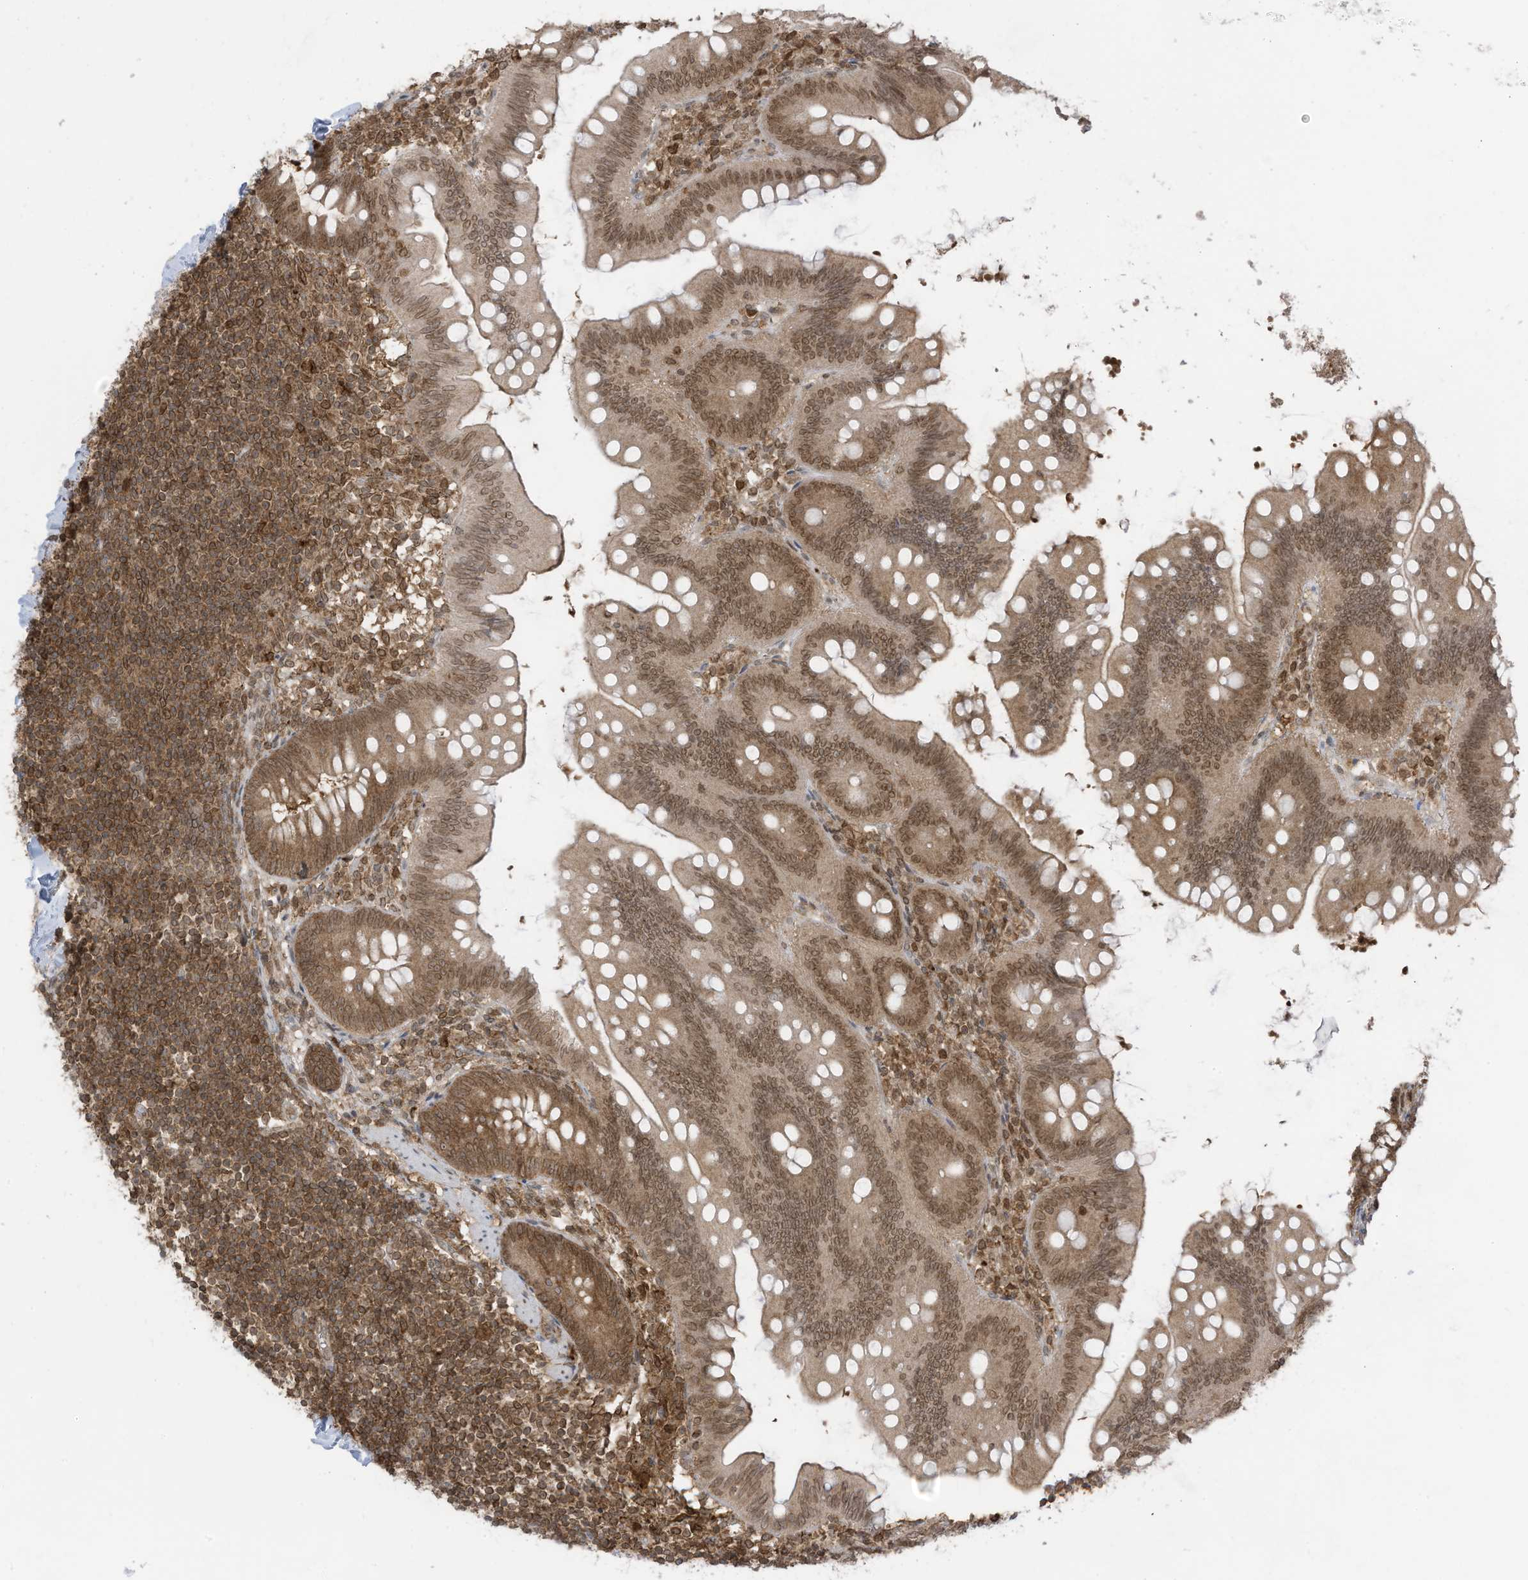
{"staining": {"intensity": "moderate", "quantity": ">75%", "location": "cytoplasmic/membranous,nuclear"}, "tissue": "appendix", "cell_type": "Glandular cells", "image_type": "normal", "snomed": [{"axis": "morphology", "description": "Normal tissue, NOS"}, {"axis": "topography", "description": "Appendix"}], "caption": "Appendix was stained to show a protein in brown. There is medium levels of moderate cytoplasmic/membranous,nuclear positivity in about >75% of glandular cells. (DAB IHC with brightfield microscopy, high magnification).", "gene": "KPNB1", "patient": {"sex": "female", "age": 62}}